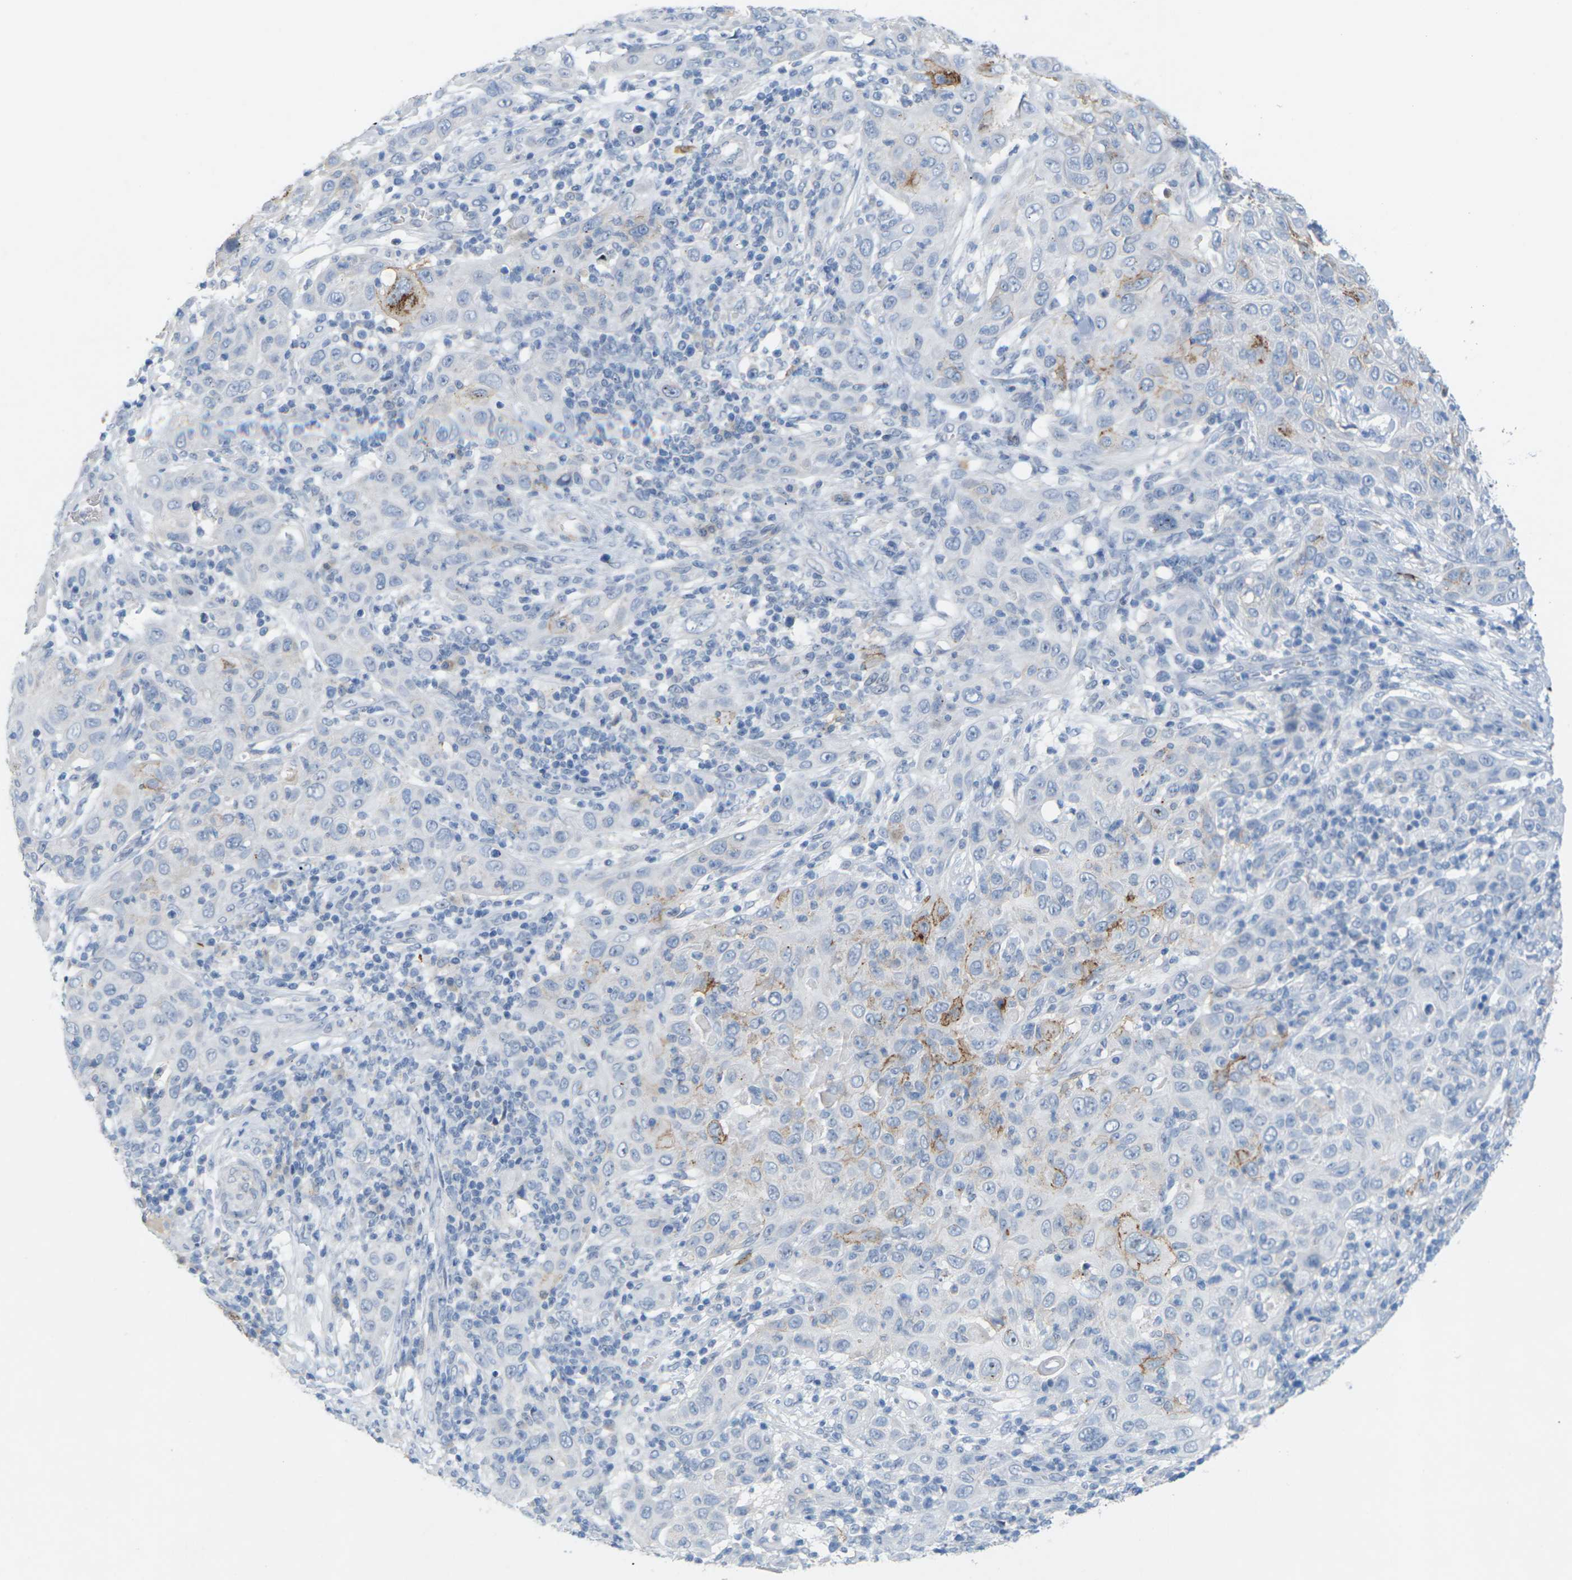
{"staining": {"intensity": "negative", "quantity": "none", "location": "none"}, "tissue": "skin cancer", "cell_type": "Tumor cells", "image_type": "cancer", "snomed": [{"axis": "morphology", "description": "Squamous cell carcinoma, NOS"}, {"axis": "topography", "description": "Skin"}], "caption": "Skin cancer was stained to show a protein in brown. There is no significant expression in tumor cells.", "gene": "CLDN3", "patient": {"sex": "female", "age": 88}}